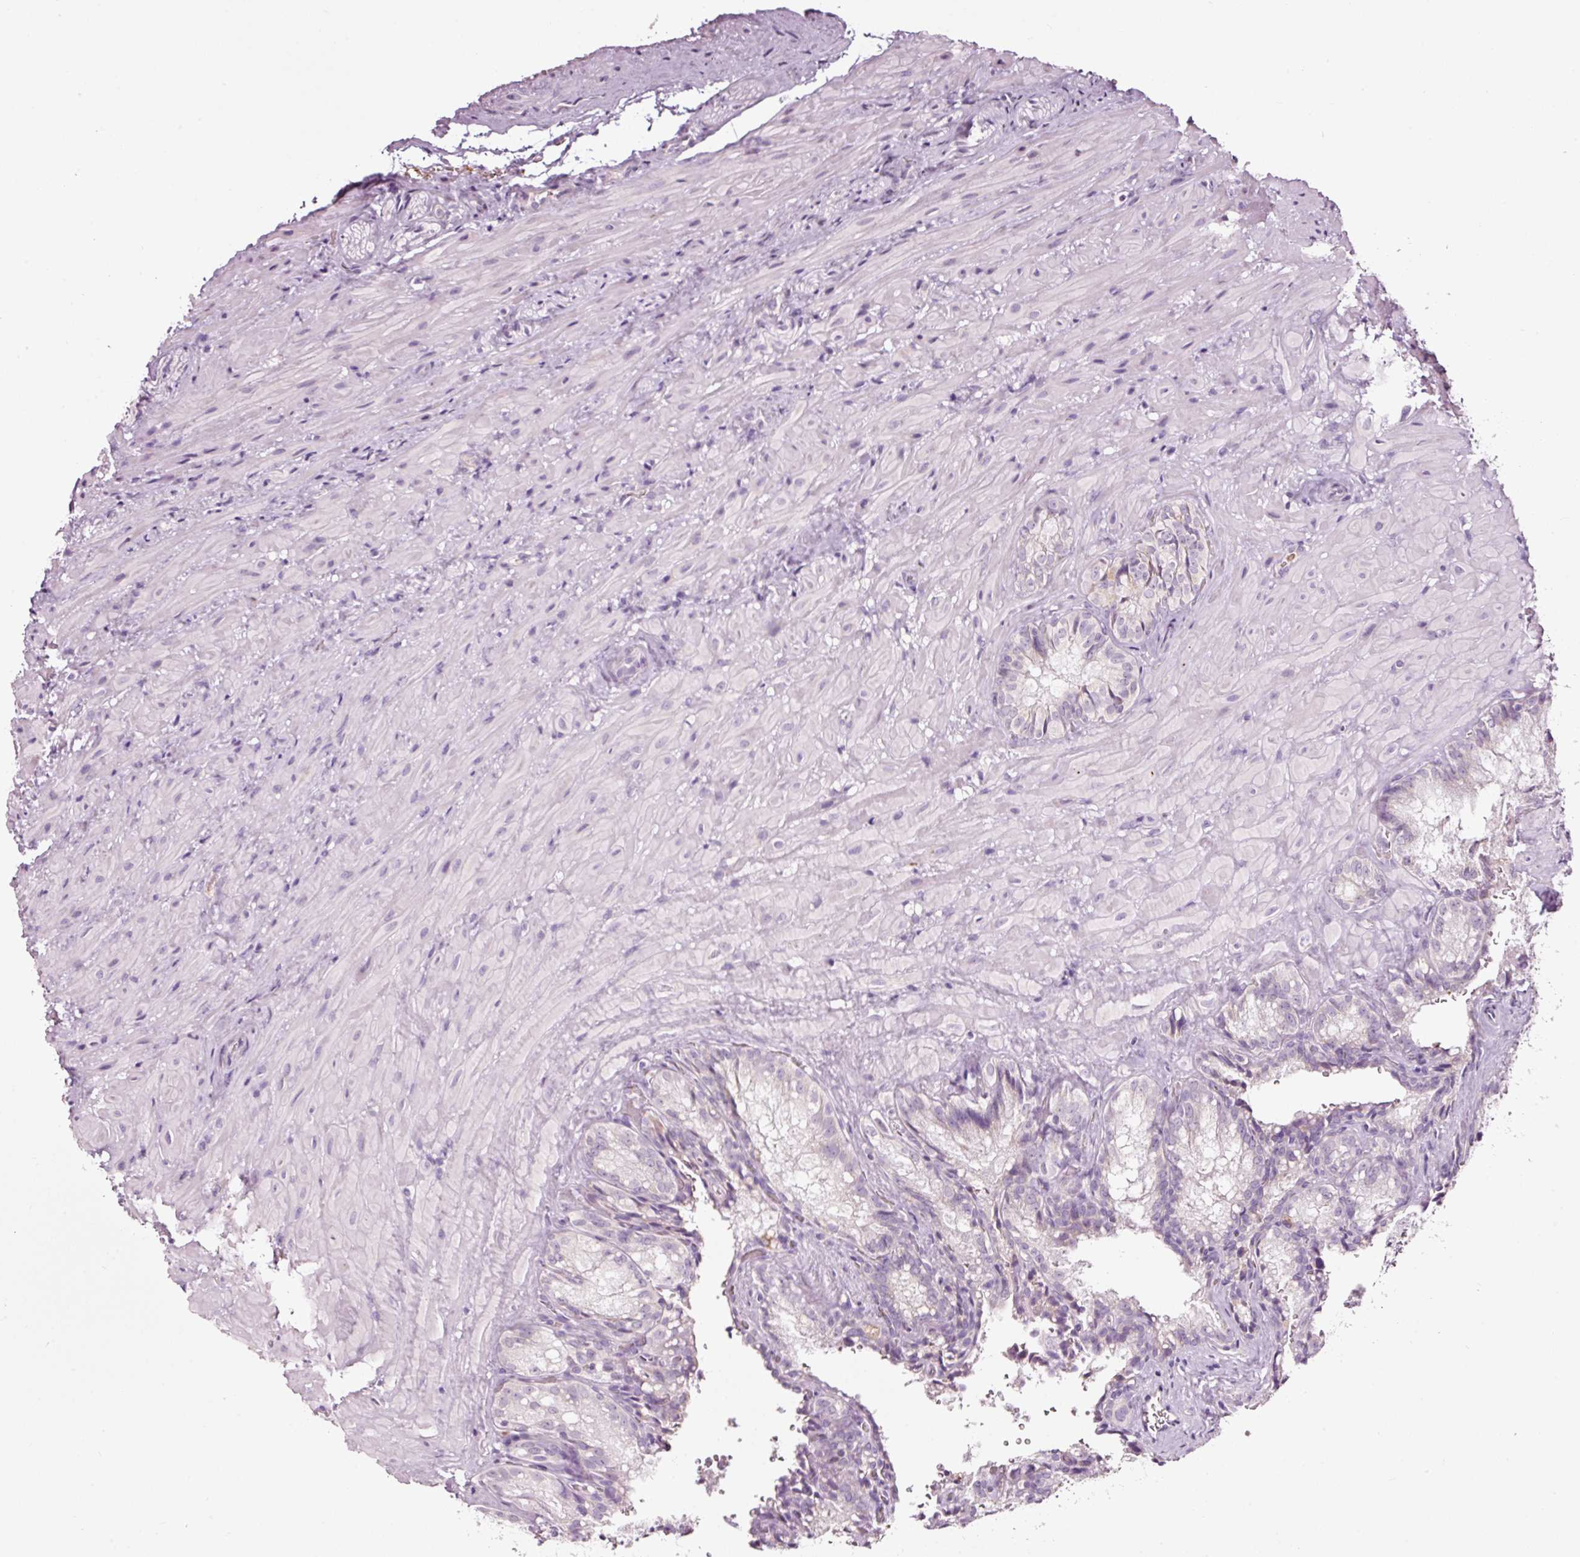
{"staining": {"intensity": "weak", "quantity": "<25%", "location": "cytoplasmic/membranous"}, "tissue": "seminal vesicle", "cell_type": "Glandular cells", "image_type": "normal", "snomed": [{"axis": "morphology", "description": "Normal tissue, NOS"}, {"axis": "topography", "description": "Seminal veicle"}], "caption": "High power microscopy image of an immunohistochemistry micrograph of normal seminal vesicle, revealing no significant expression in glandular cells.", "gene": "LDHAL6B", "patient": {"sex": "male", "age": 47}}